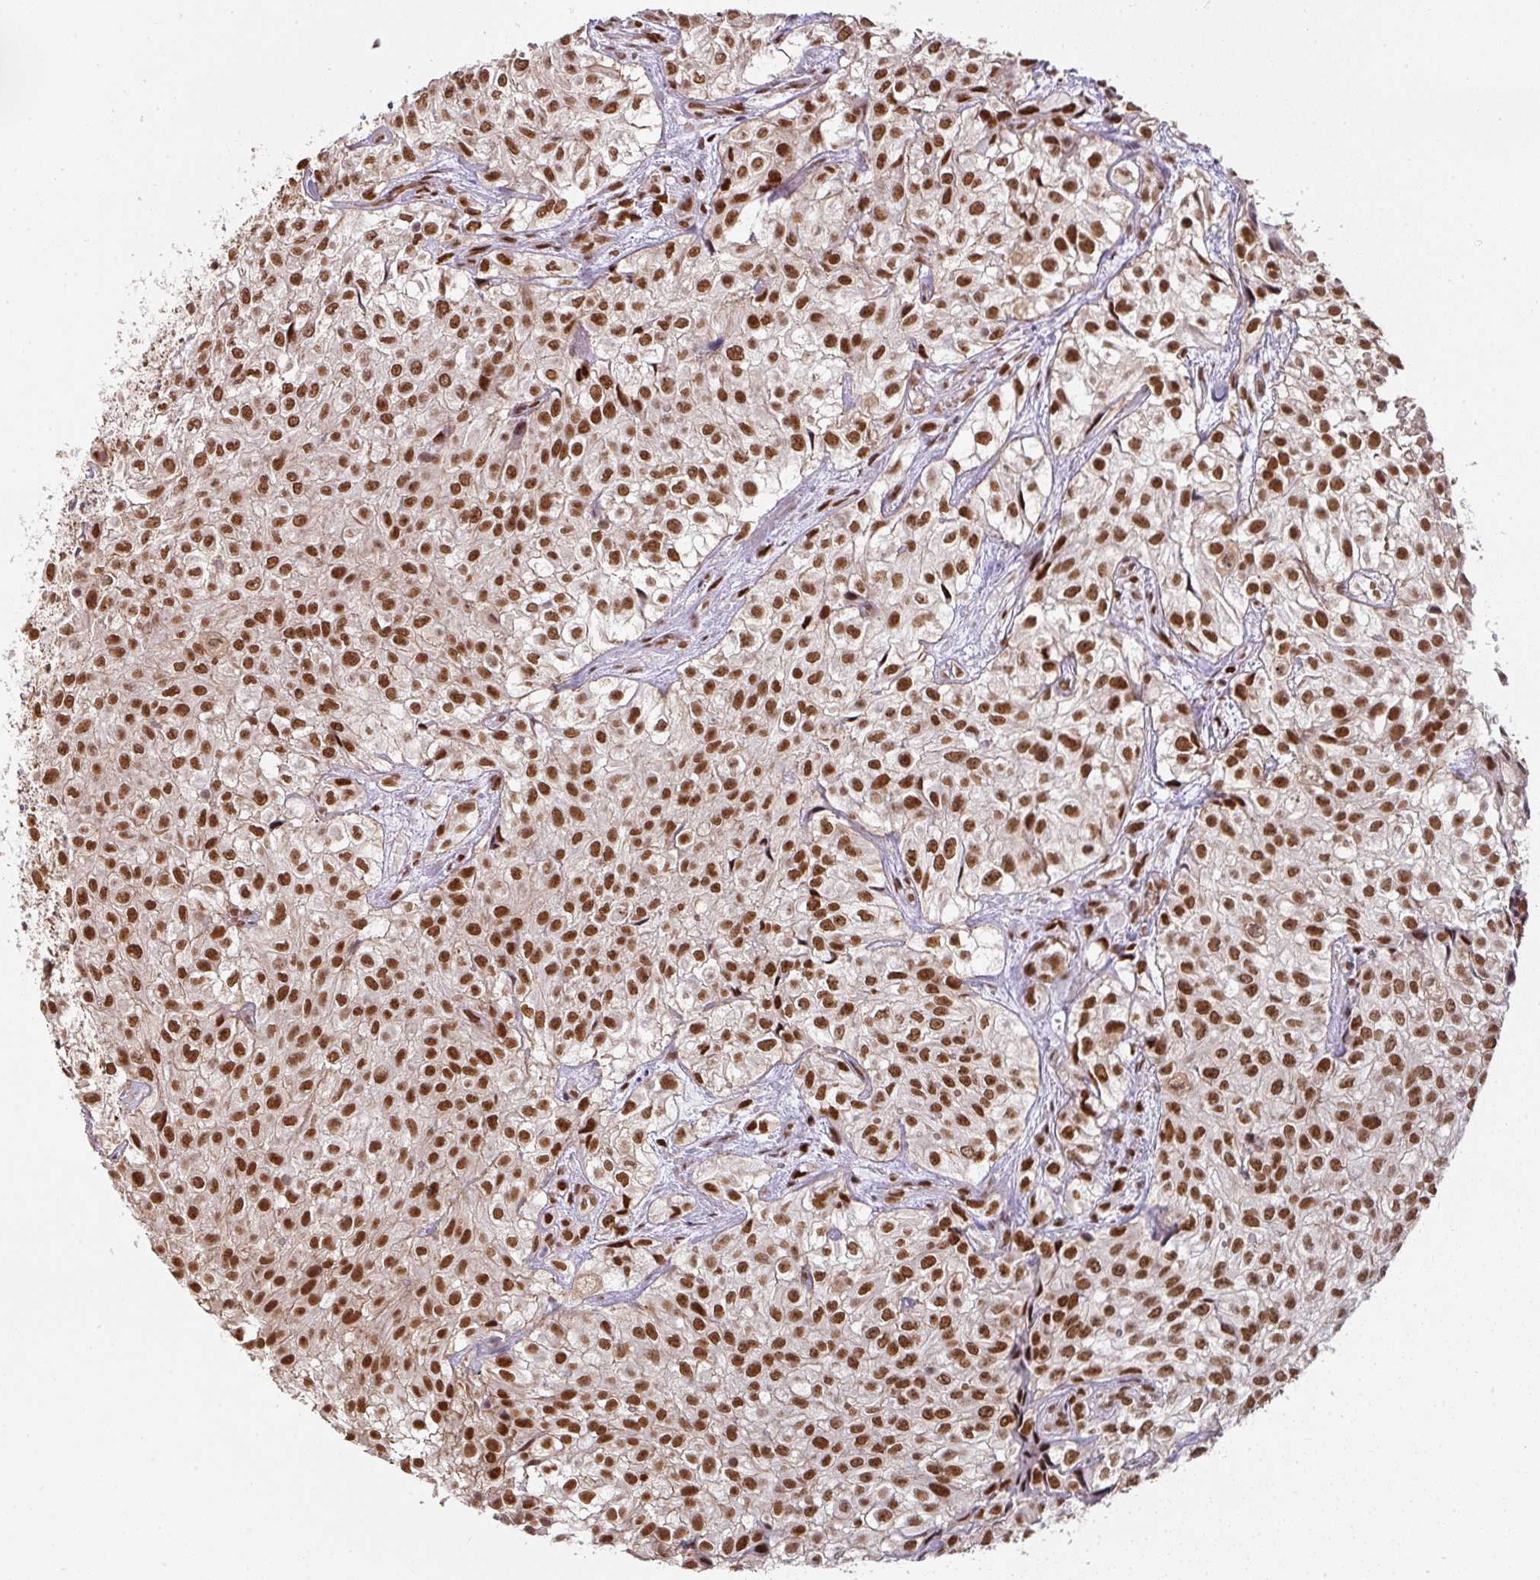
{"staining": {"intensity": "strong", "quantity": ">75%", "location": "nuclear"}, "tissue": "urothelial cancer", "cell_type": "Tumor cells", "image_type": "cancer", "snomed": [{"axis": "morphology", "description": "Urothelial carcinoma, High grade"}, {"axis": "topography", "description": "Urinary bladder"}], "caption": "Human high-grade urothelial carcinoma stained for a protein (brown) shows strong nuclear positive positivity in about >75% of tumor cells.", "gene": "NCOA5", "patient": {"sex": "male", "age": 56}}